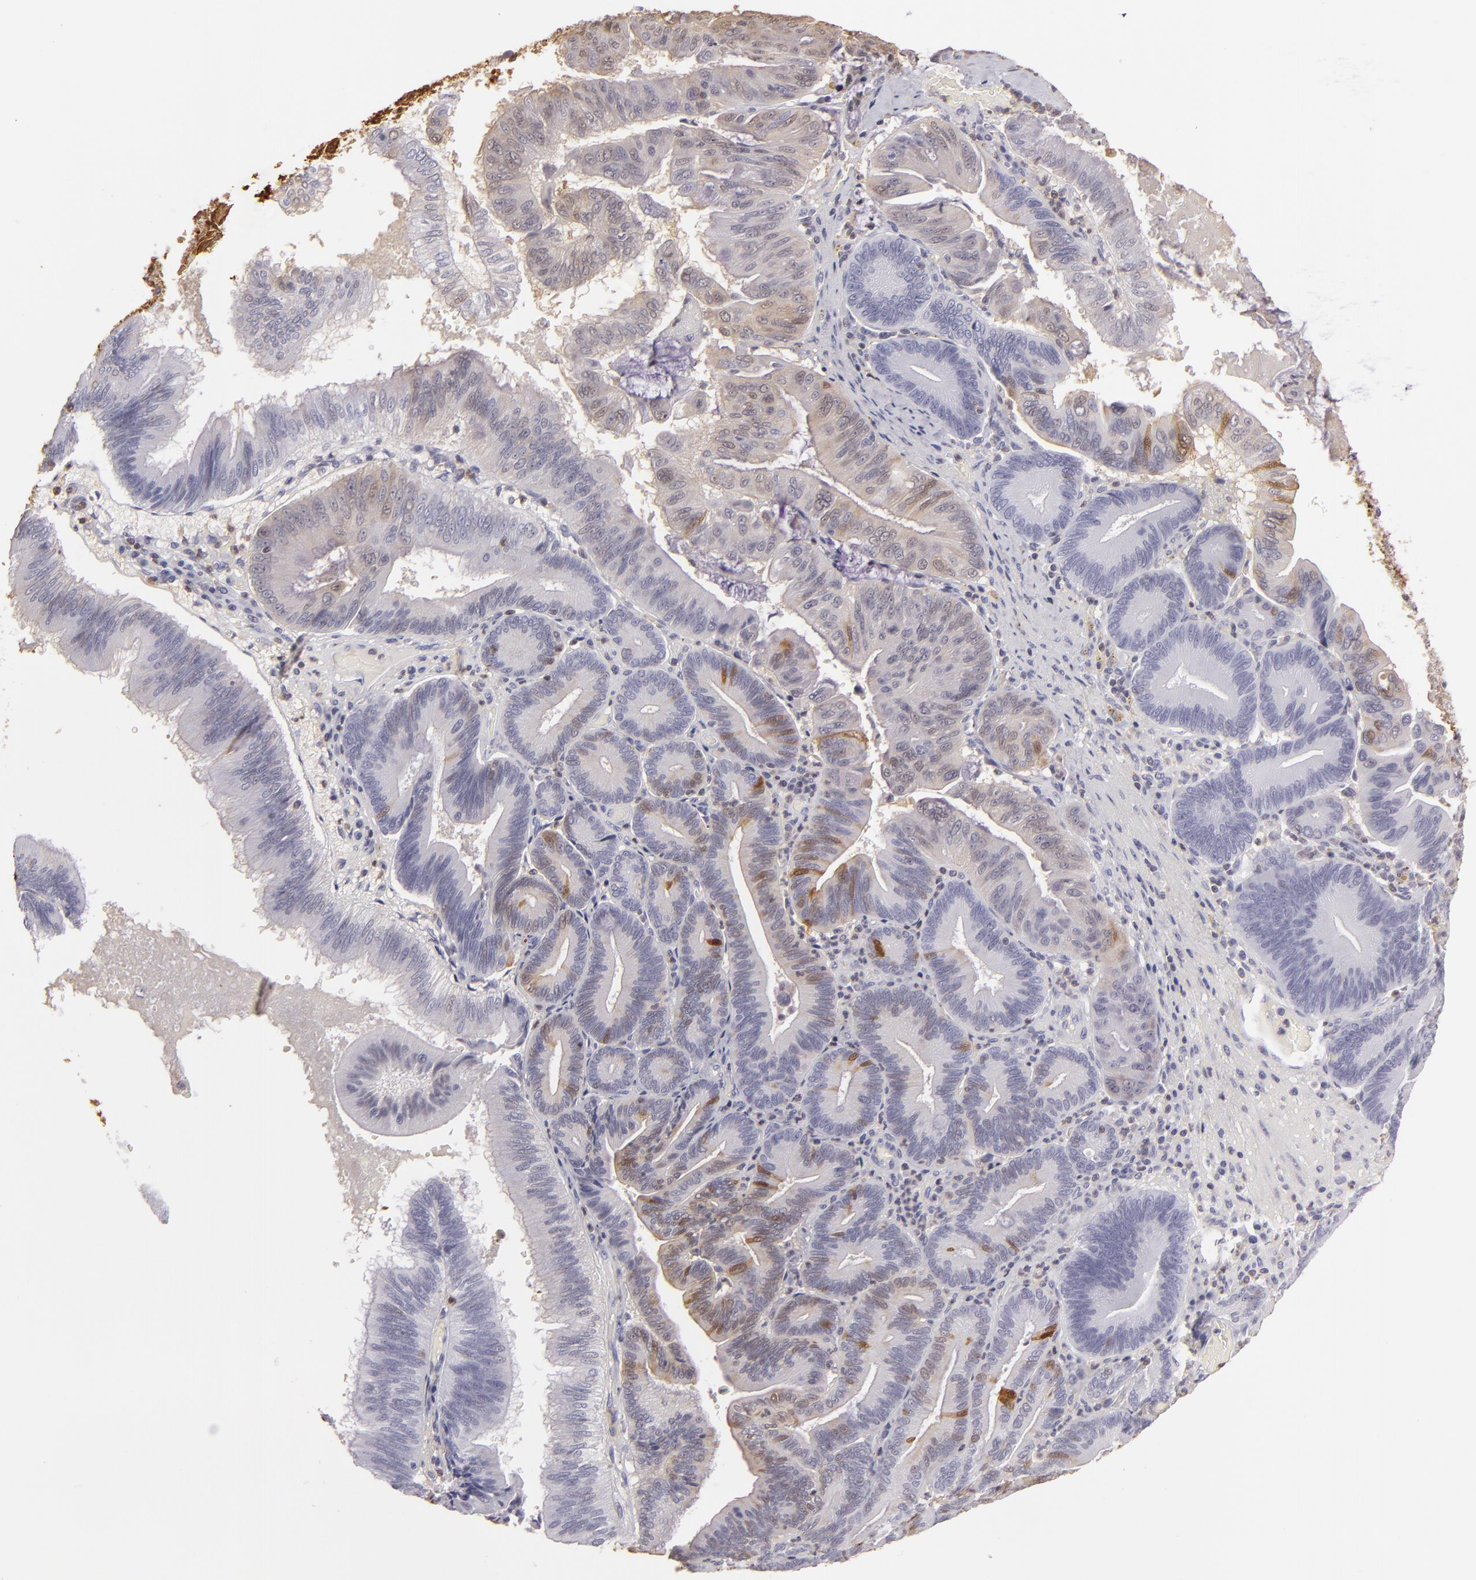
{"staining": {"intensity": "moderate", "quantity": "<25%", "location": "cytoplasmic/membranous,nuclear"}, "tissue": "pancreatic cancer", "cell_type": "Tumor cells", "image_type": "cancer", "snomed": [{"axis": "morphology", "description": "Adenocarcinoma, NOS"}, {"axis": "topography", "description": "Pancreas"}], "caption": "DAB immunohistochemical staining of human pancreatic cancer (adenocarcinoma) shows moderate cytoplasmic/membranous and nuclear protein expression in about <25% of tumor cells.", "gene": "S100A2", "patient": {"sex": "male", "age": 82}}